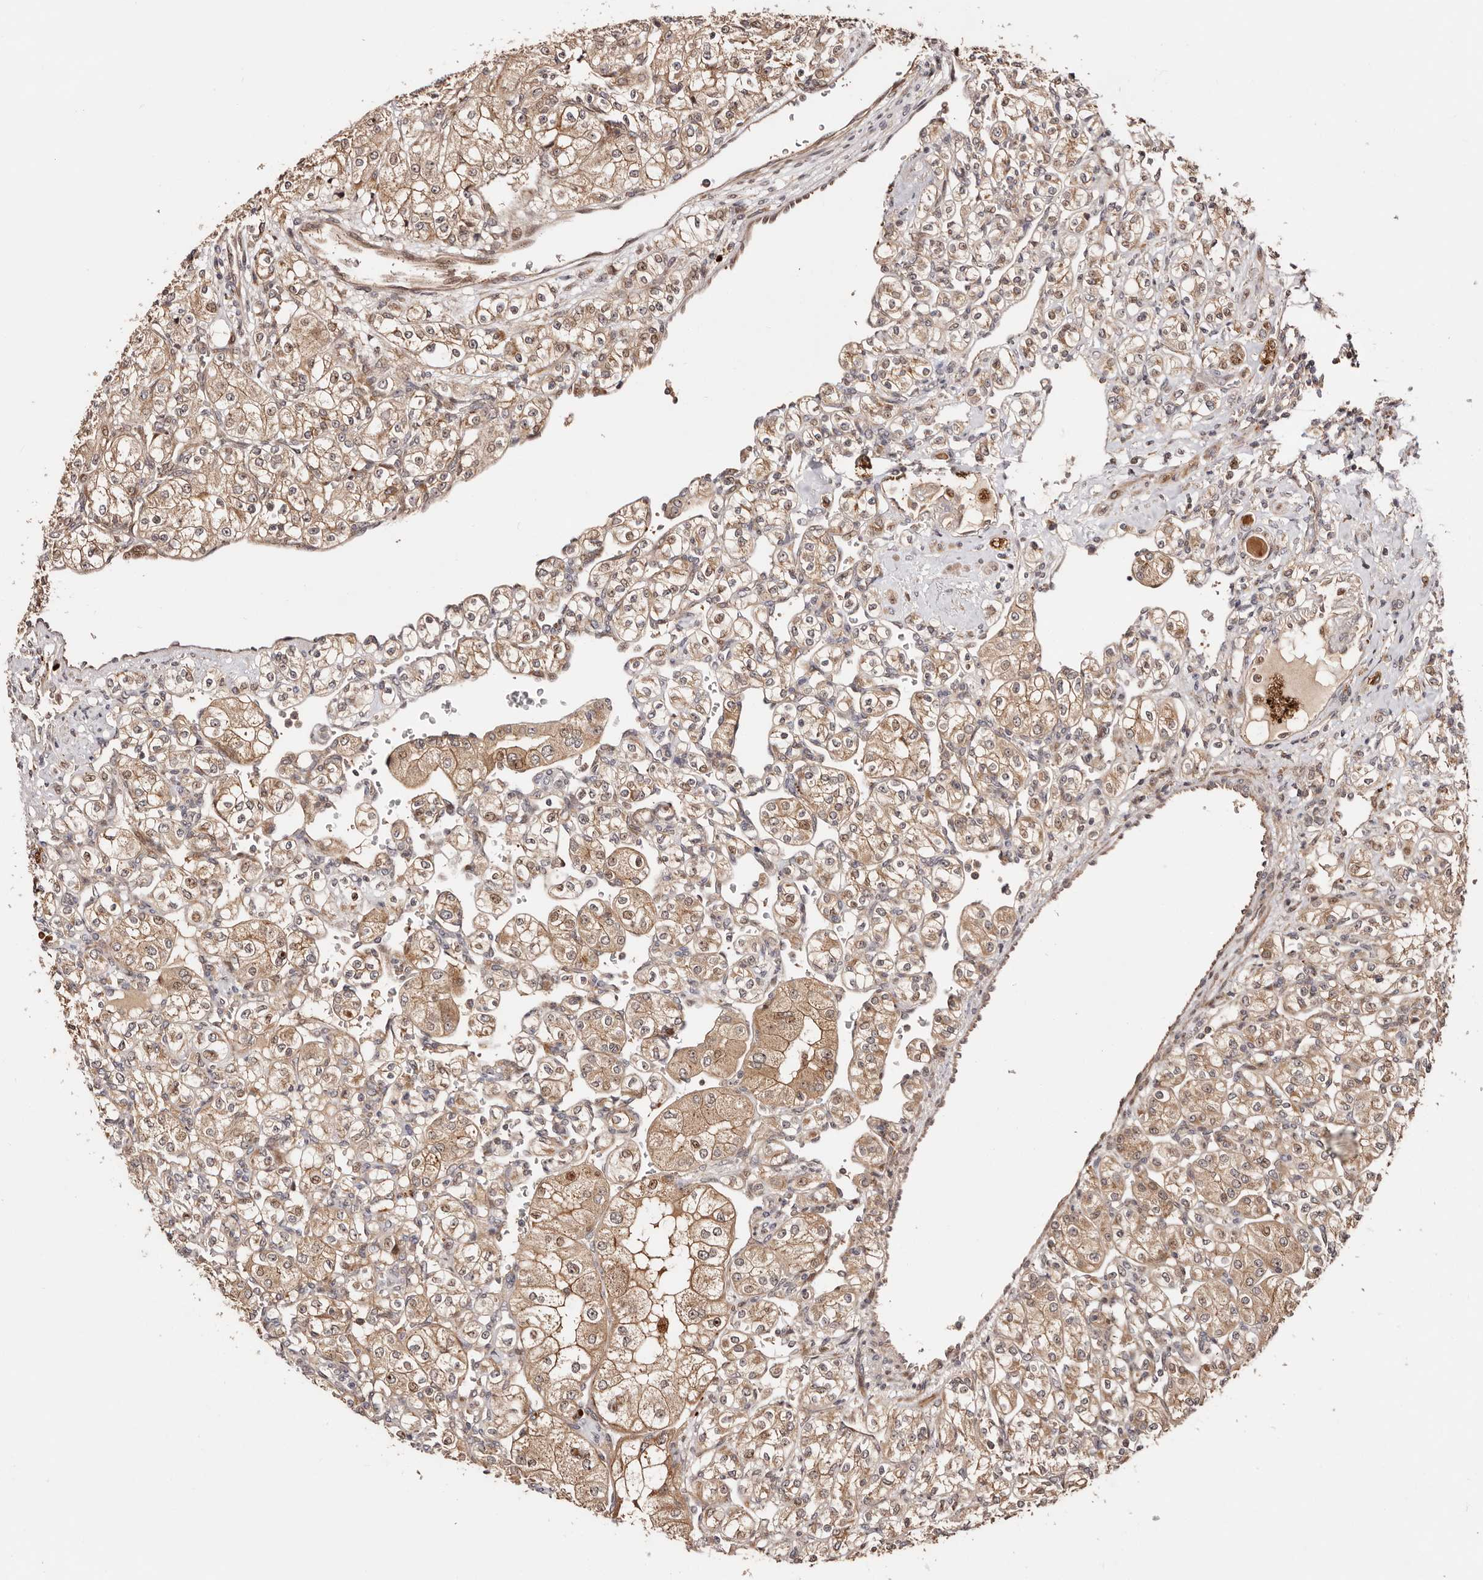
{"staining": {"intensity": "moderate", "quantity": ">75%", "location": "cytoplasmic/membranous,nuclear"}, "tissue": "renal cancer", "cell_type": "Tumor cells", "image_type": "cancer", "snomed": [{"axis": "morphology", "description": "Adenocarcinoma, NOS"}, {"axis": "topography", "description": "Kidney"}], "caption": "A medium amount of moderate cytoplasmic/membranous and nuclear positivity is identified in approximately >75% of tumor cells in adenocarcinoma (renal) tissue. (Brightfield microscopy of DAB IHC at high magnification).", "gene": "PTPN22", "patient": {"sex": "male", "age": 77}}